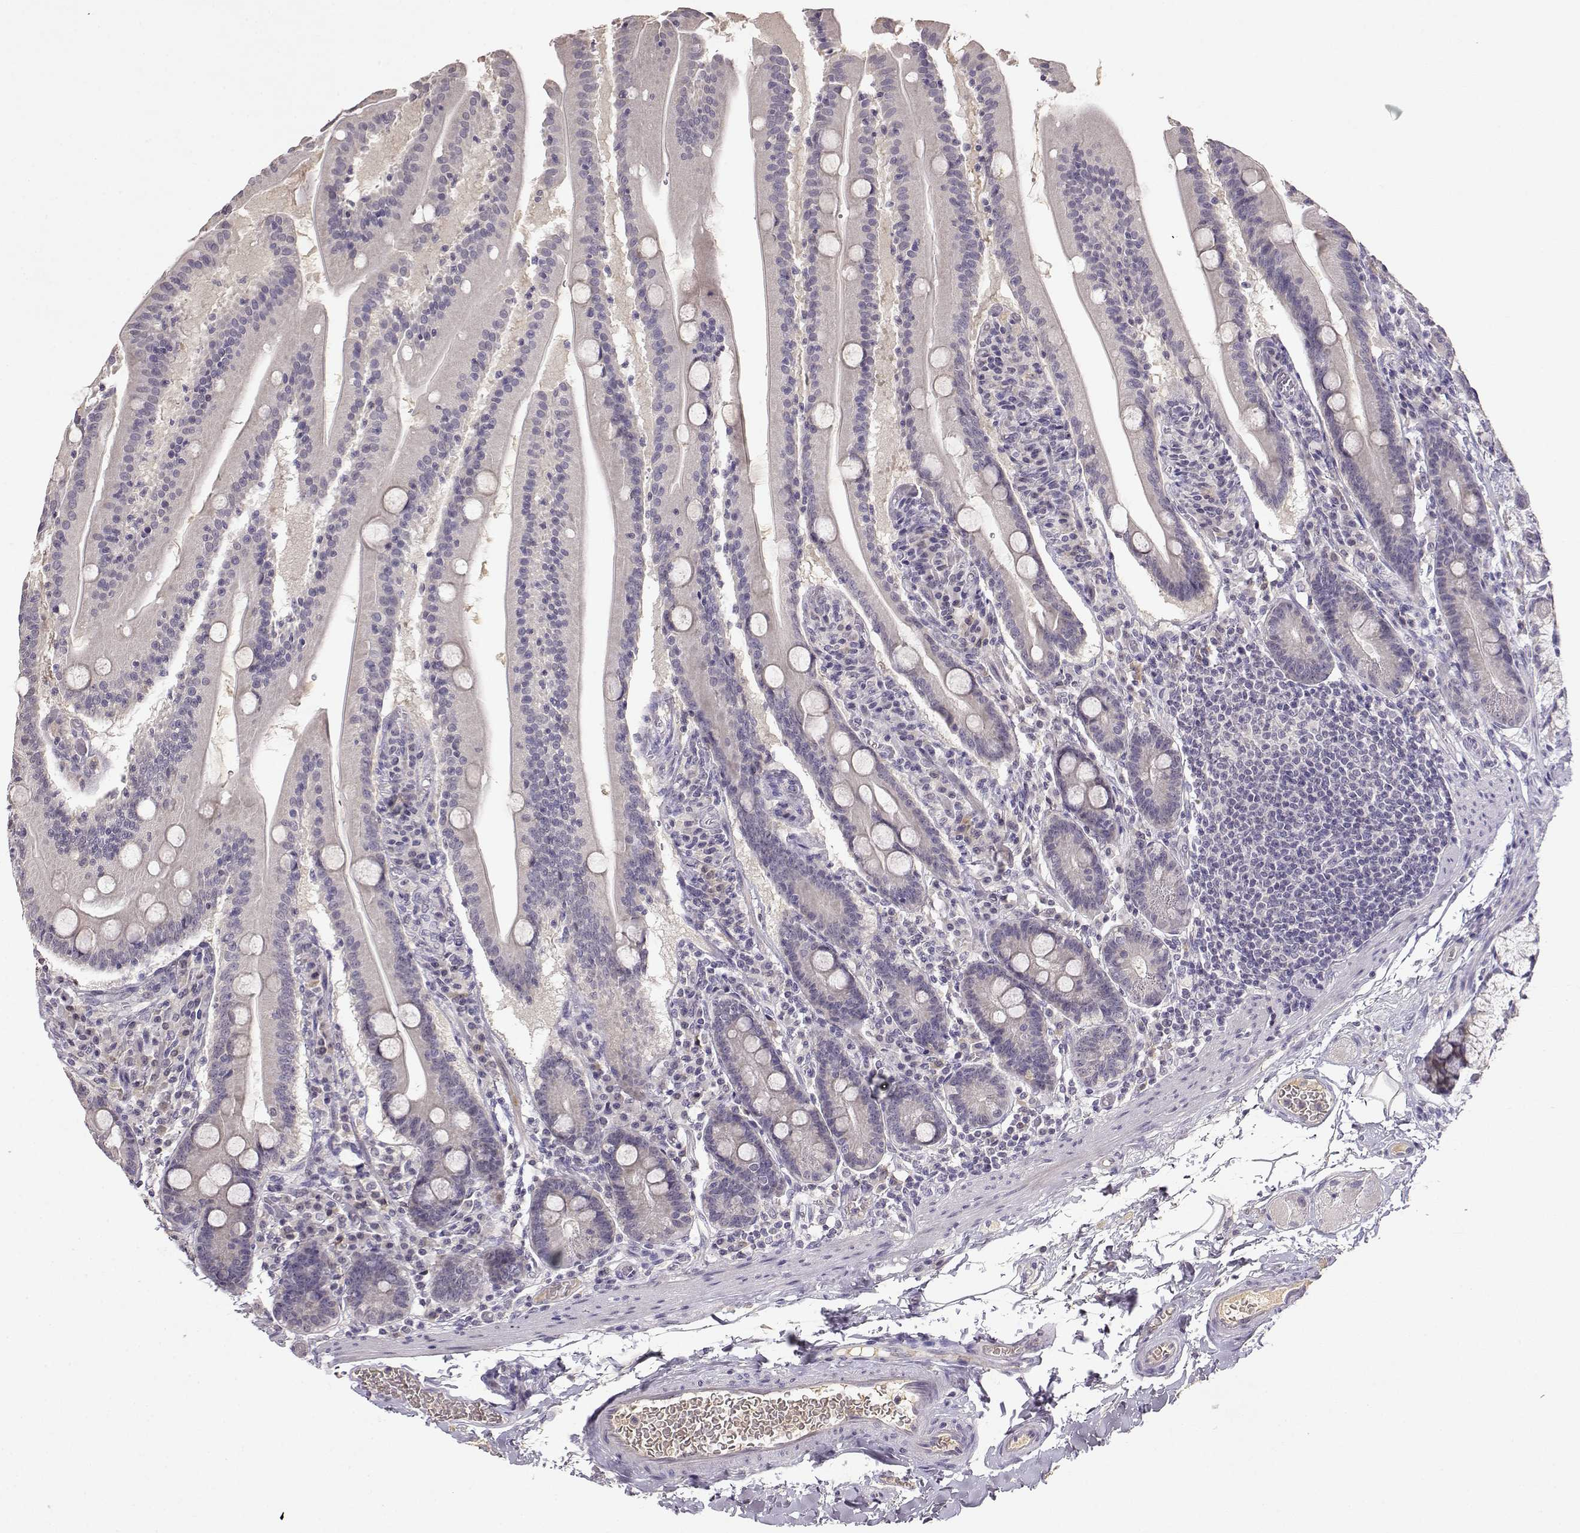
{"staining": {"intensity": "negative", "quantity": "none", "location": "none"}, "tissue": "small intestine", "cell_type": "Glandular cells", "image_type": "normal", "snomed": [{"axis": "morphology", "description": "Normal tissue, NOS"}, {"axis": "topography", "description": "Small intestine"}], "caption": "A micrograph of small intestine stained for a protein demonstrates no brown staining in glandular cells. The staining was performed using DAB to visualize the protein expression in brown, while the nuclei were stained in blue with hematoxylin (Magnification: 20x).", "gene": "TACR1", "patient": {"sex": "male", "age": 37}}